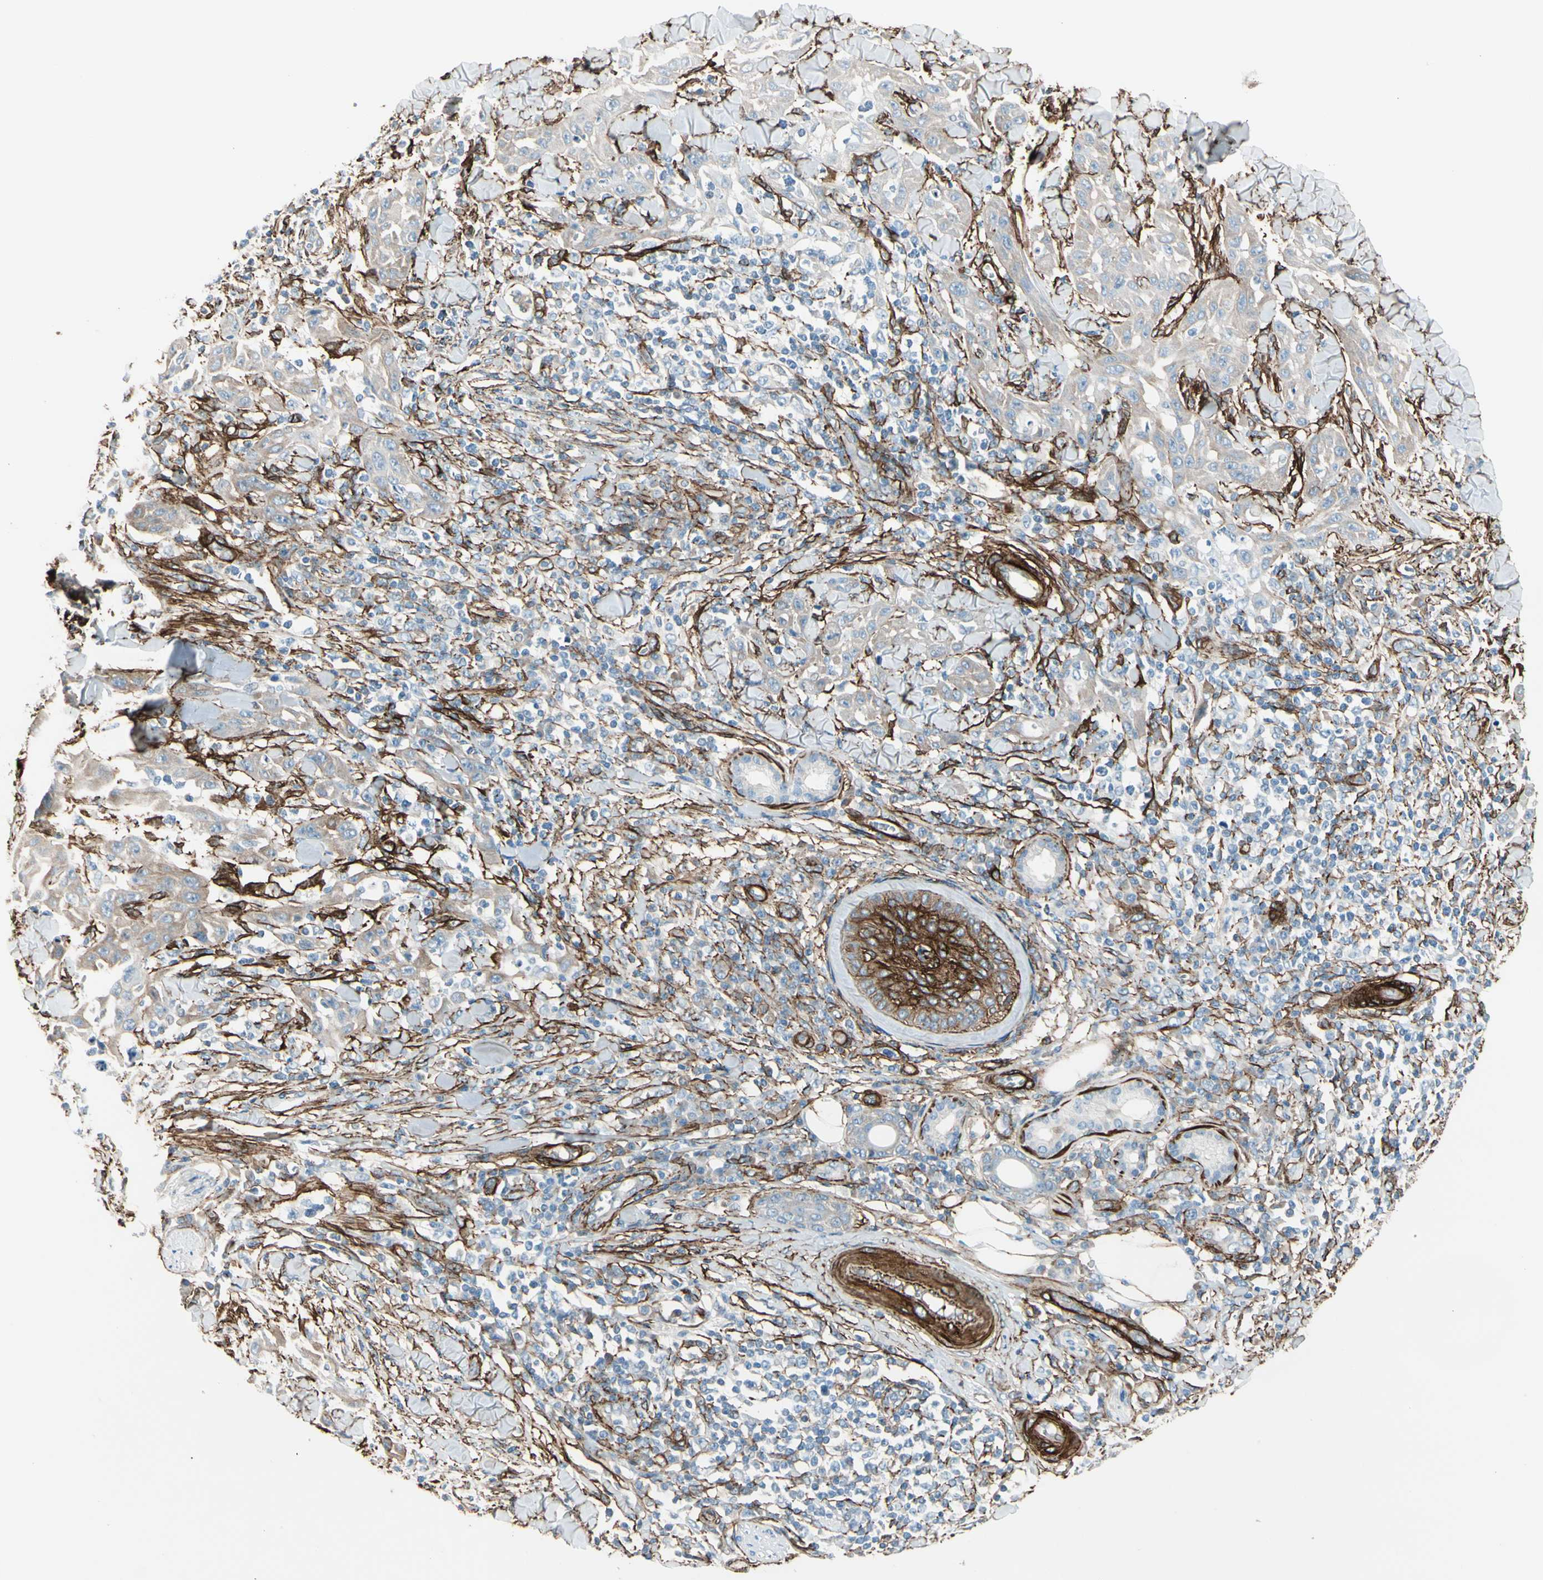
{"staining": {"intensity": "negative", "quantity": "none", "location": "none"}, "tissue": "skin cancer", "cell_type": "Tumor cells", "image_type": "cancer", "snomed": [{"axis": "morphology", "description": "Squamous cell carcinoma, NOS"}, {"axis": "topography", "description": "Skin"}], "caption": "DAB (3,3'-diaminobenzidine) immunohistochemical staining of human skin cancer demonstrates no significant expression in tumor cells. (Immunohistochemistry, brightfield microscopy, high magnification).", "gene": "CALD1", "patient": {"sex": "male", "age": 24}}